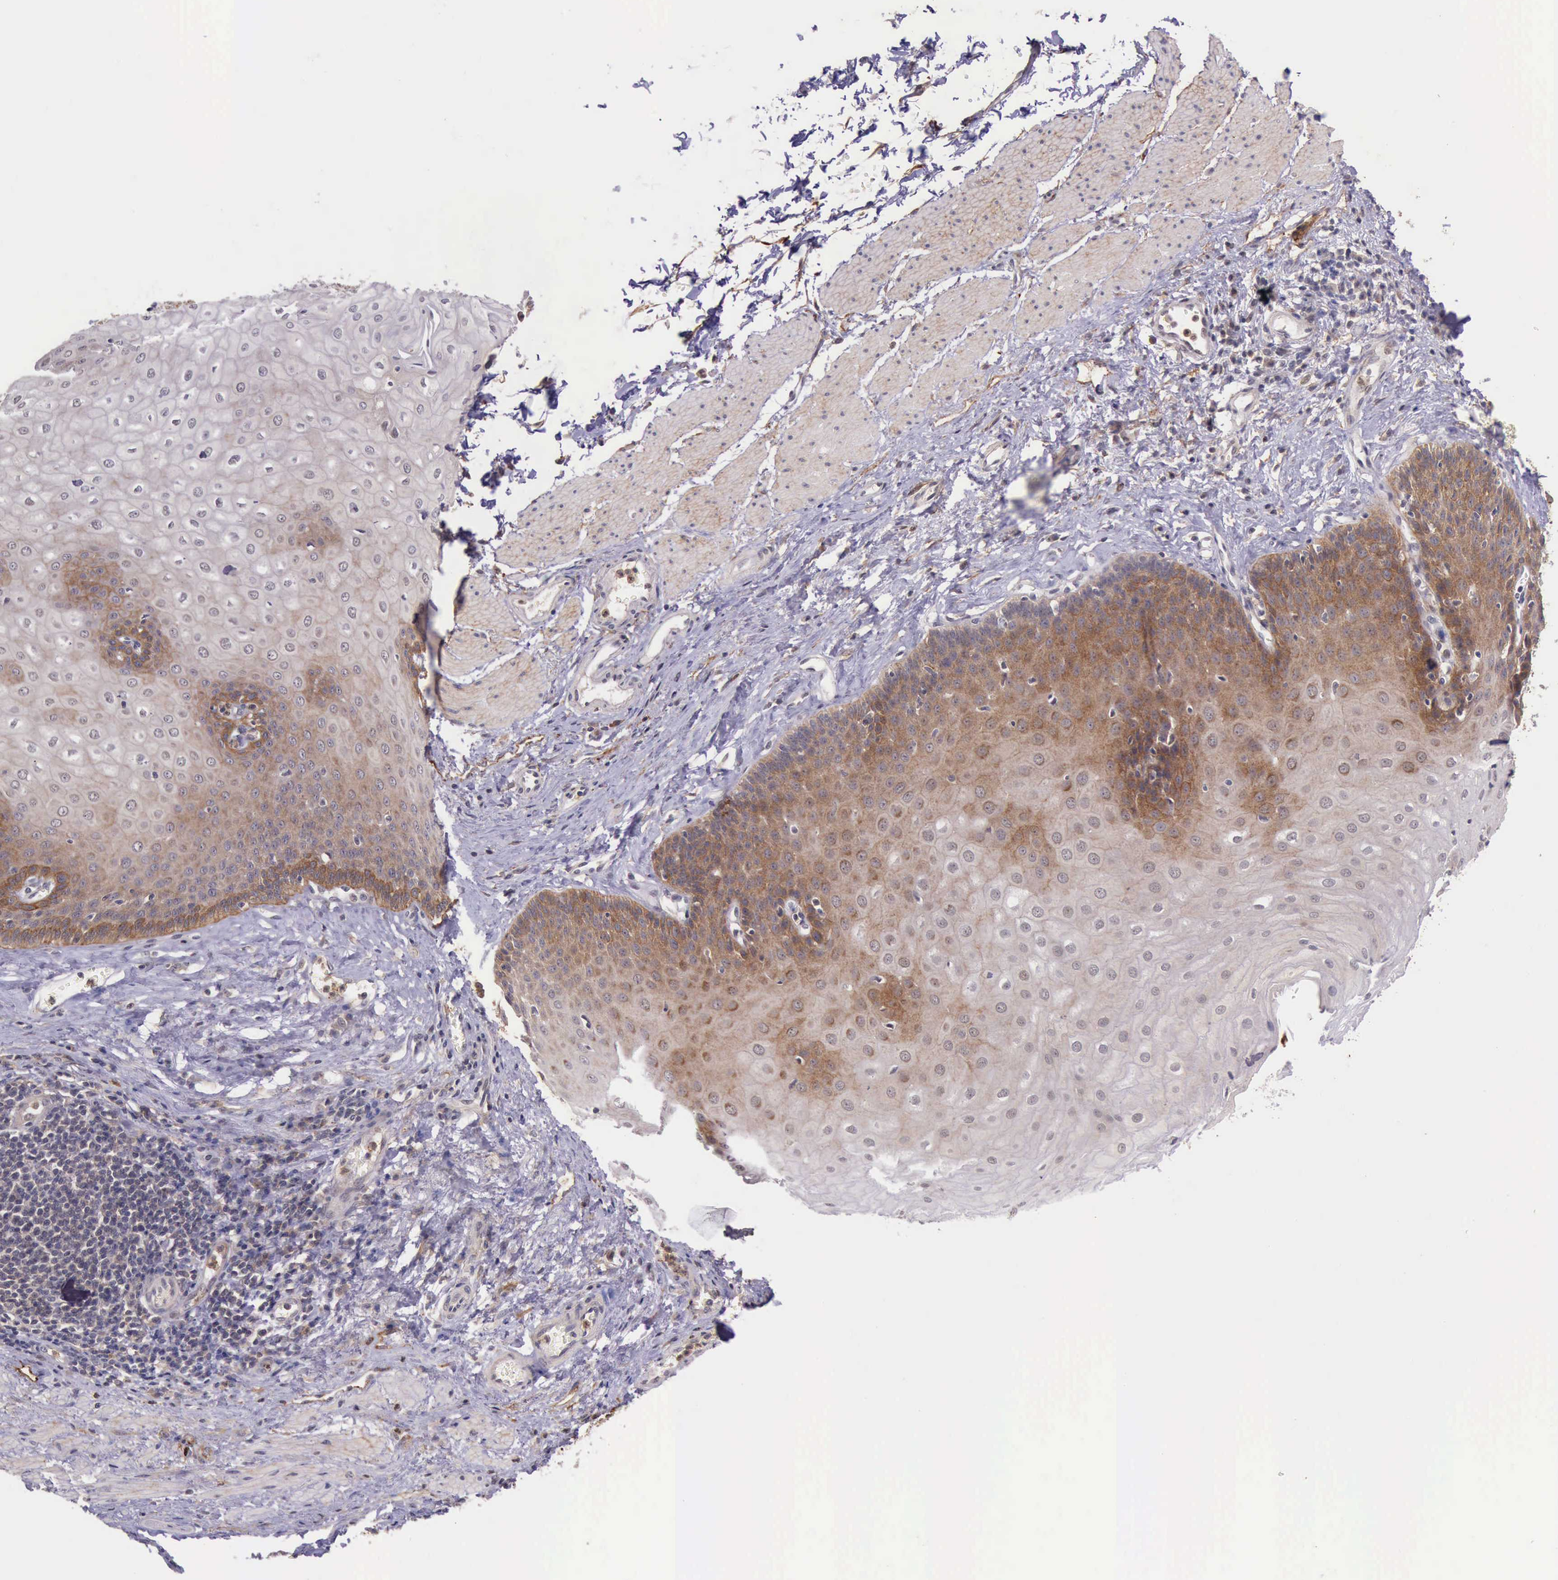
{"staining": {"intensity": "moderate", "quantity": "25%-75%", "location": "cytoplasmic/membranous"}, "tissue": "esophagus", "cell_type": "Squamous epithelial cells", "image_type": "normal", "snomed": [{"axis": "morphology", "description": "Normal tissue, NOS"}, {"axis": "topography", "description": "Esophagus"}], "caption": "Squamous epithelial cells exhibit moderate cytoplasmic/membranous expression in about 25%-75% of cells in unremarkable esophagus.", "gene": "PRICKLE3", "patient": {"sex": "male", "age": 65}}